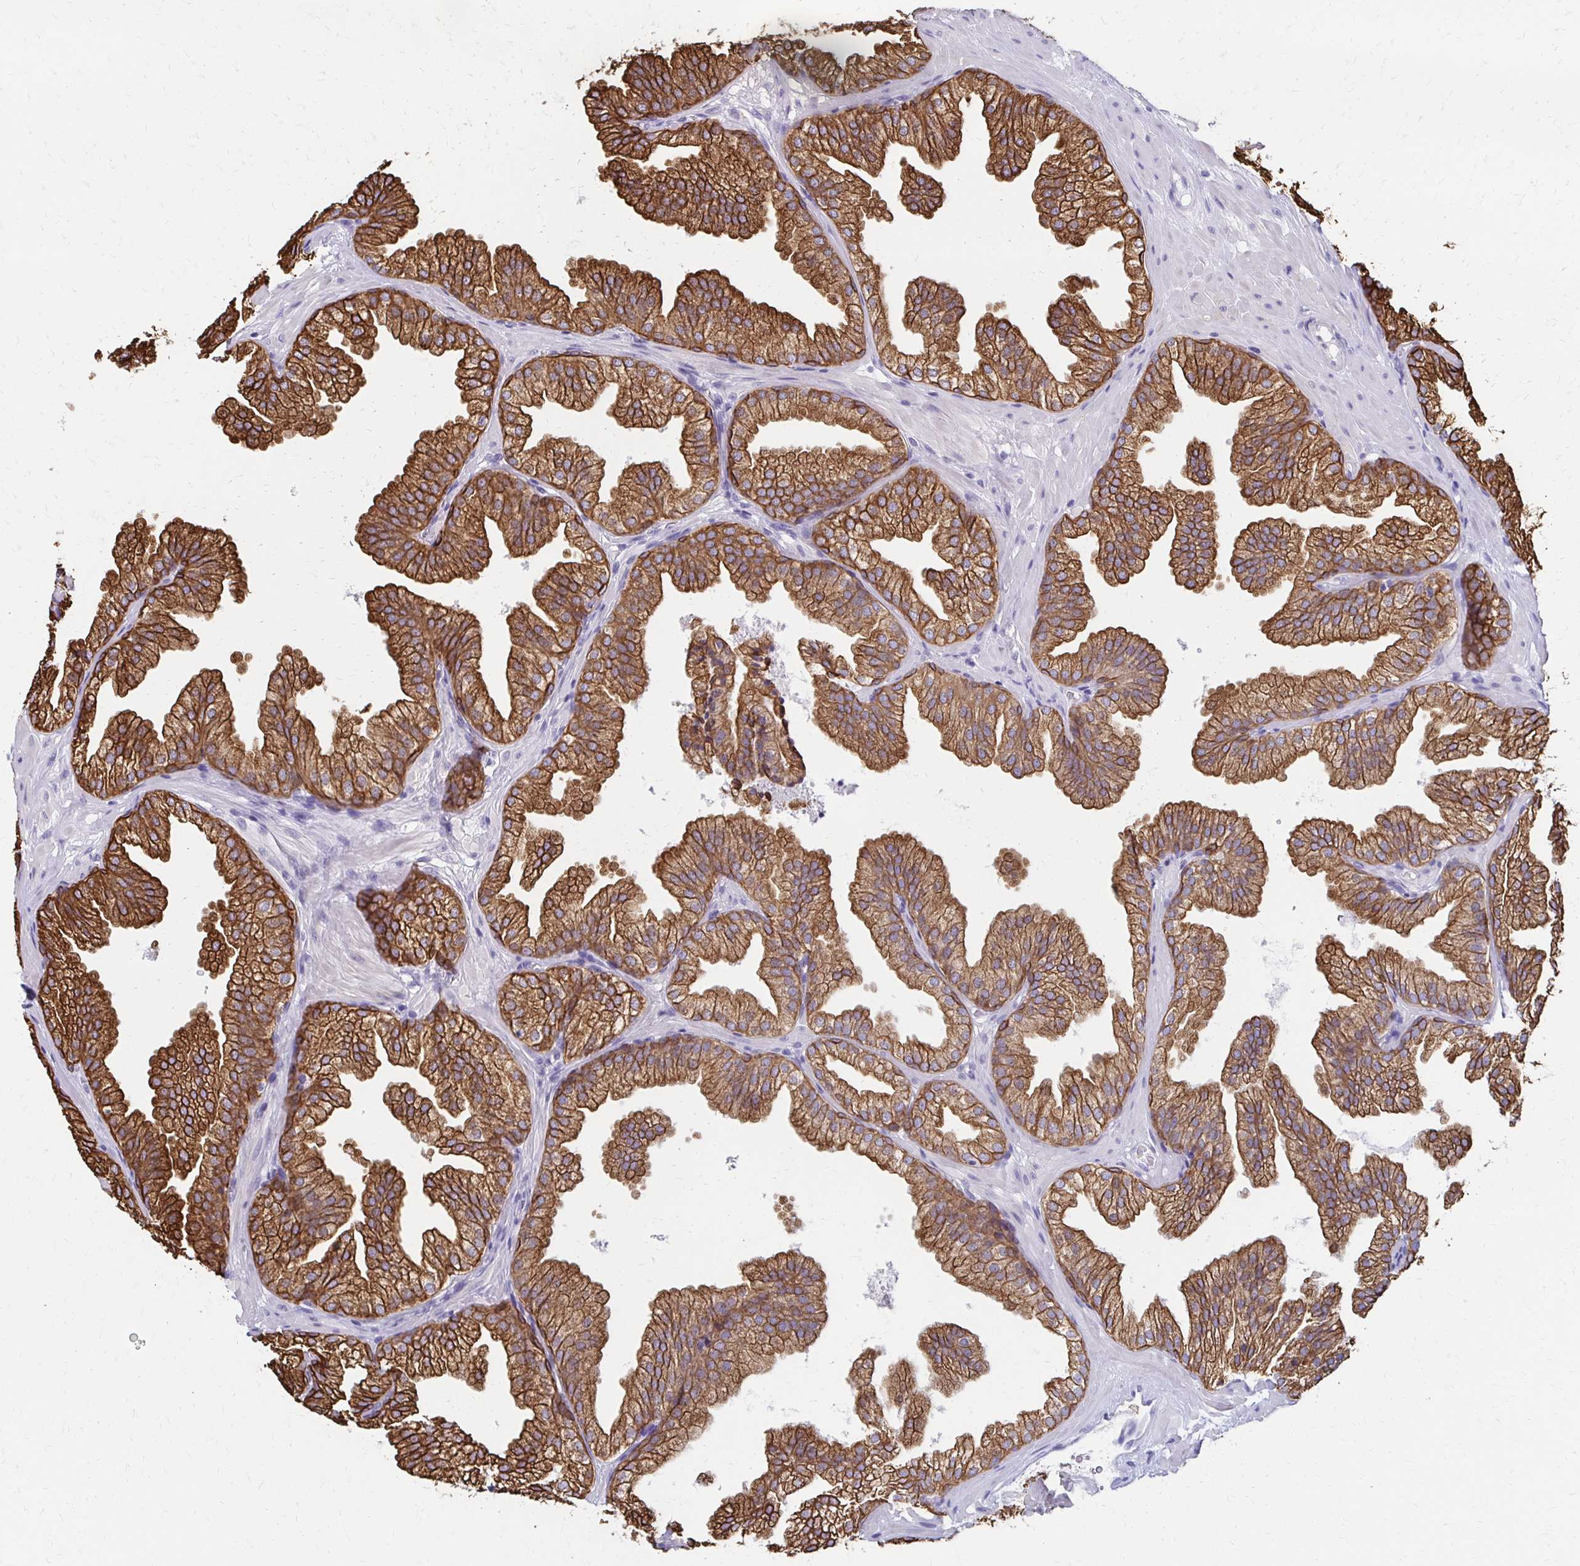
{"staining": {"intensity": "strong", "quantity": ">75%", "location": "cytoplasmic/membranous"}, "tissue": "prostate", "cell_type": "Glandular cells", "image_type": "normal", "snomed": [{"axis": "morphology", "description": "Normal tissue, NOS"}, {"axis": "topography", "description": "Prostate"}], "caption": "Immunohistochemistry of benign human prostate displays high levels of strong cytoplasmic/membranous positivity in approximately >75% of glandular cells. (DAB (3,3'-diaminobenzidine) IHC with brightfield microscopy, high magnification).", "gene": "C1QTNF2", "patient": {"sex": "male", "age": 37}}